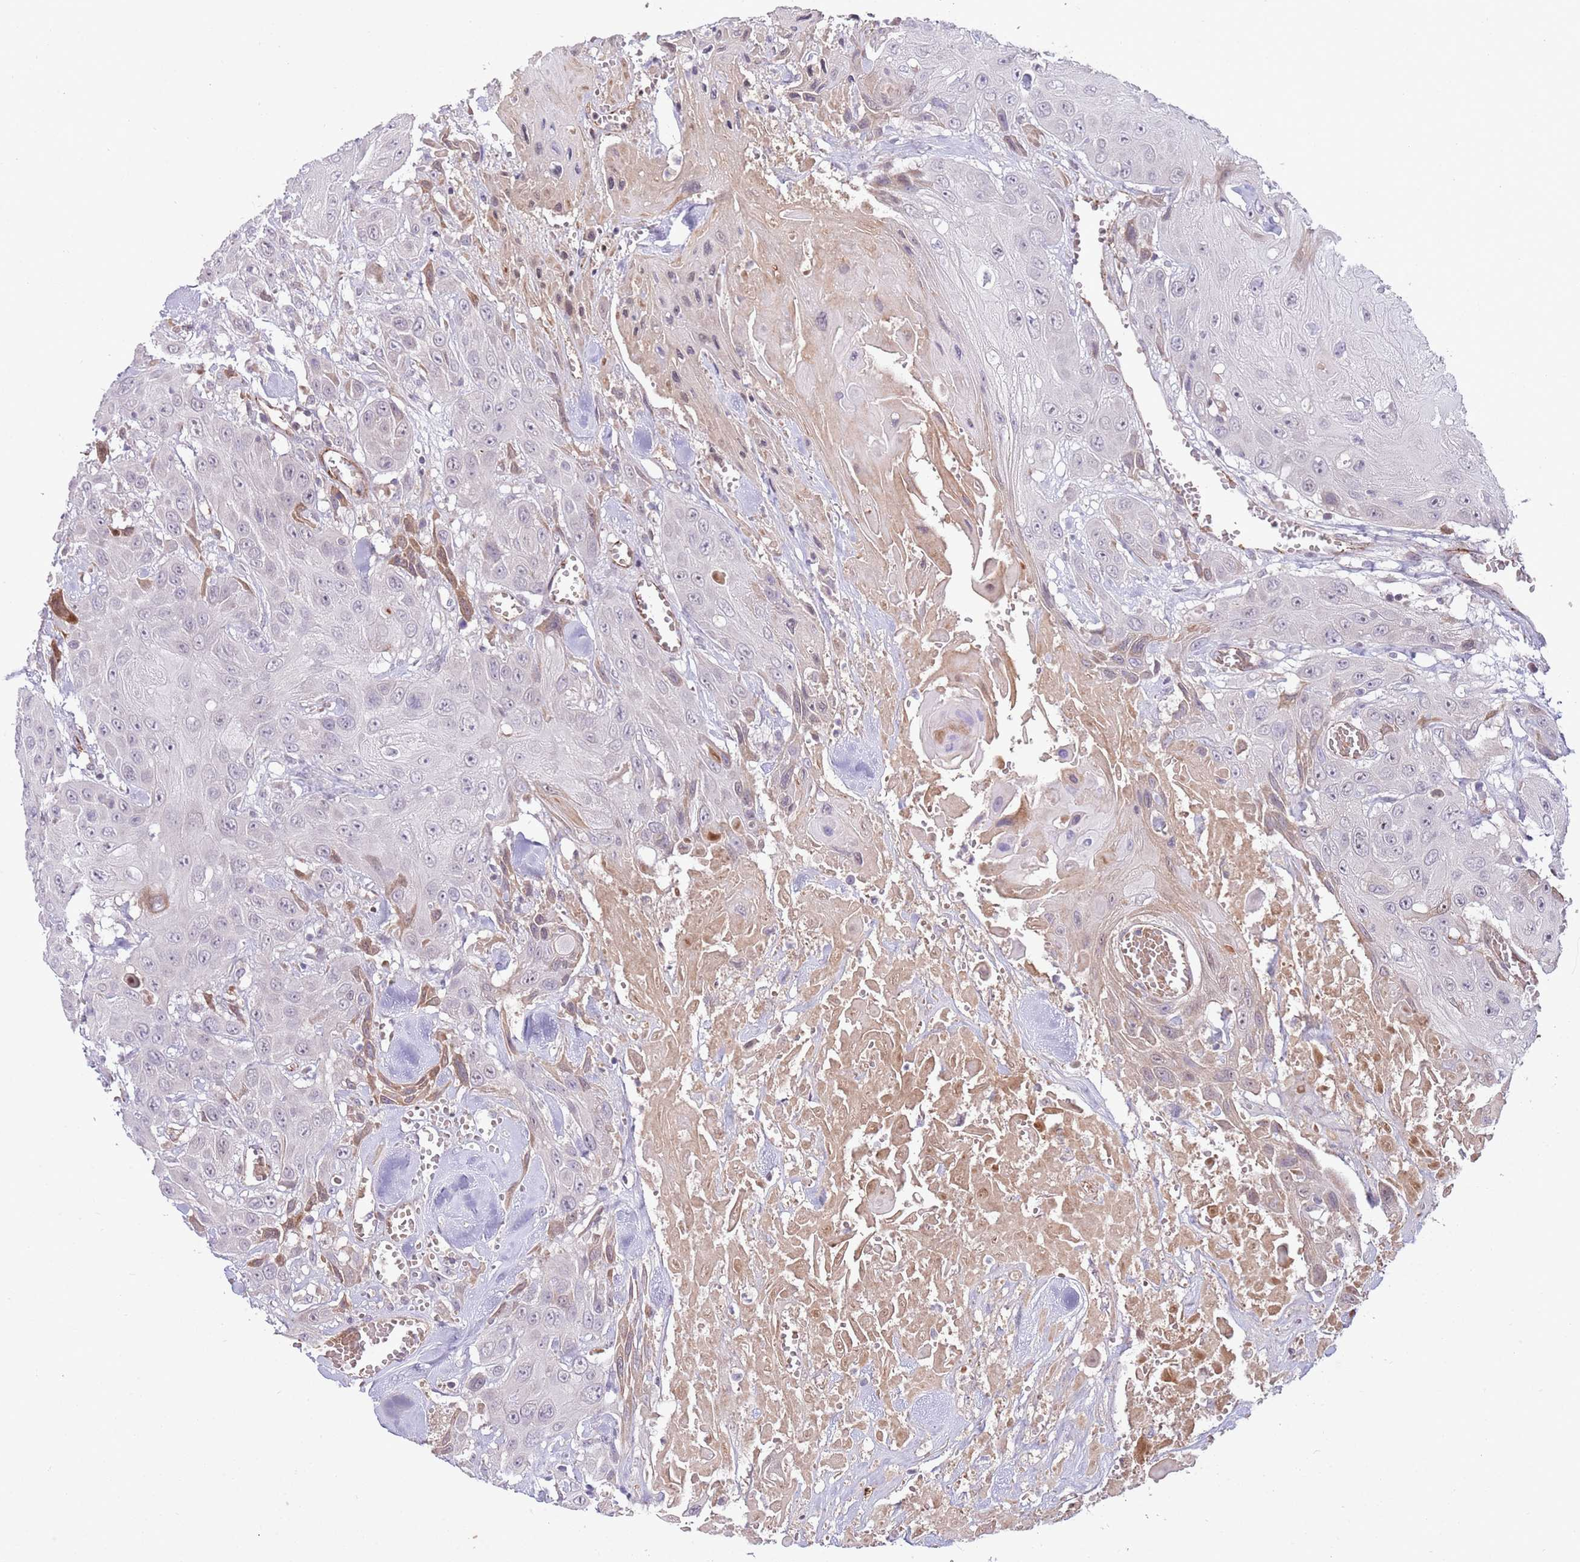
{"staining": {"intensity": "negative", "quantity": "none", "location": "none"}, "tissue": "head and neck cancer", "cell_type": "Tumor cells", "image_type": "cancer", "snomed": [{"axis": "morphology", "description": "Squamous cell carcinoma, NOS"}, {"axis": "topography", "description": "Head-Neck"}], "caption": "This is an immunohistochemistry micrograph of human head and neck cancer. There is no expression in tumor cells.", "gene": "DPP10", "patient": {"sex": "male", "age": 81}}